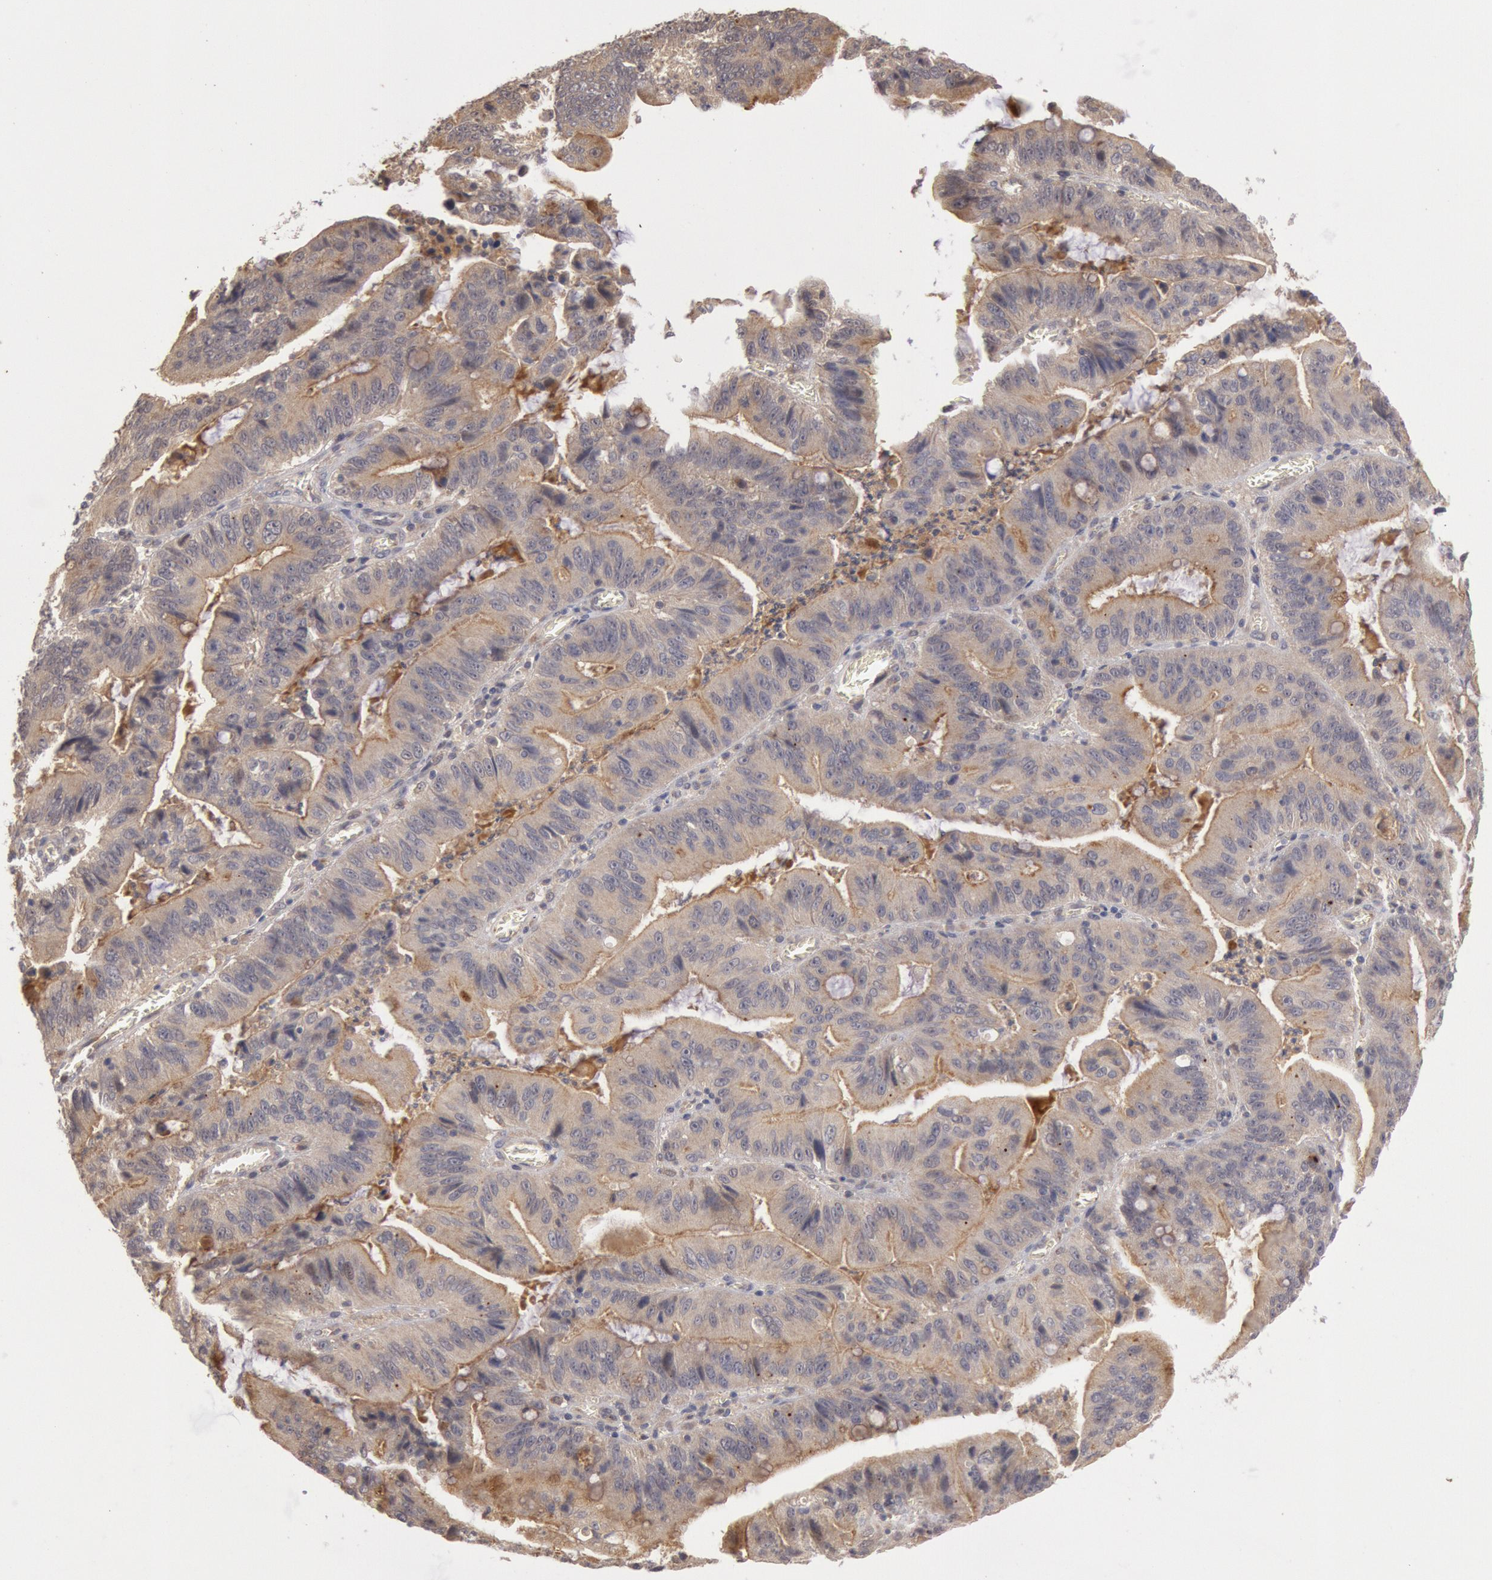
{"staining": {"intensity": "moderate", "quantity": ">75%", "location": "cytoplasmic/membranous"}, "tissue": "stomach cancer", "cell_type": "Tumor cells", "image_type": "cancer", "snomed": [{"axis": "morphology", "description": "Adenocarcinoma, NOS"}, {"axis": "topography", "description": "Stomach, upper"}], "caption": "Protein staining displays moderate cytoplasmic/membranous staining in about >75% of tumor cells in stomach cancer (adenocarcinoma). (Brightfield microscopy of DAB IHC at high magnification).", "gene": "PLA2G6", "patient": {"sex": "male", "age": 63}}